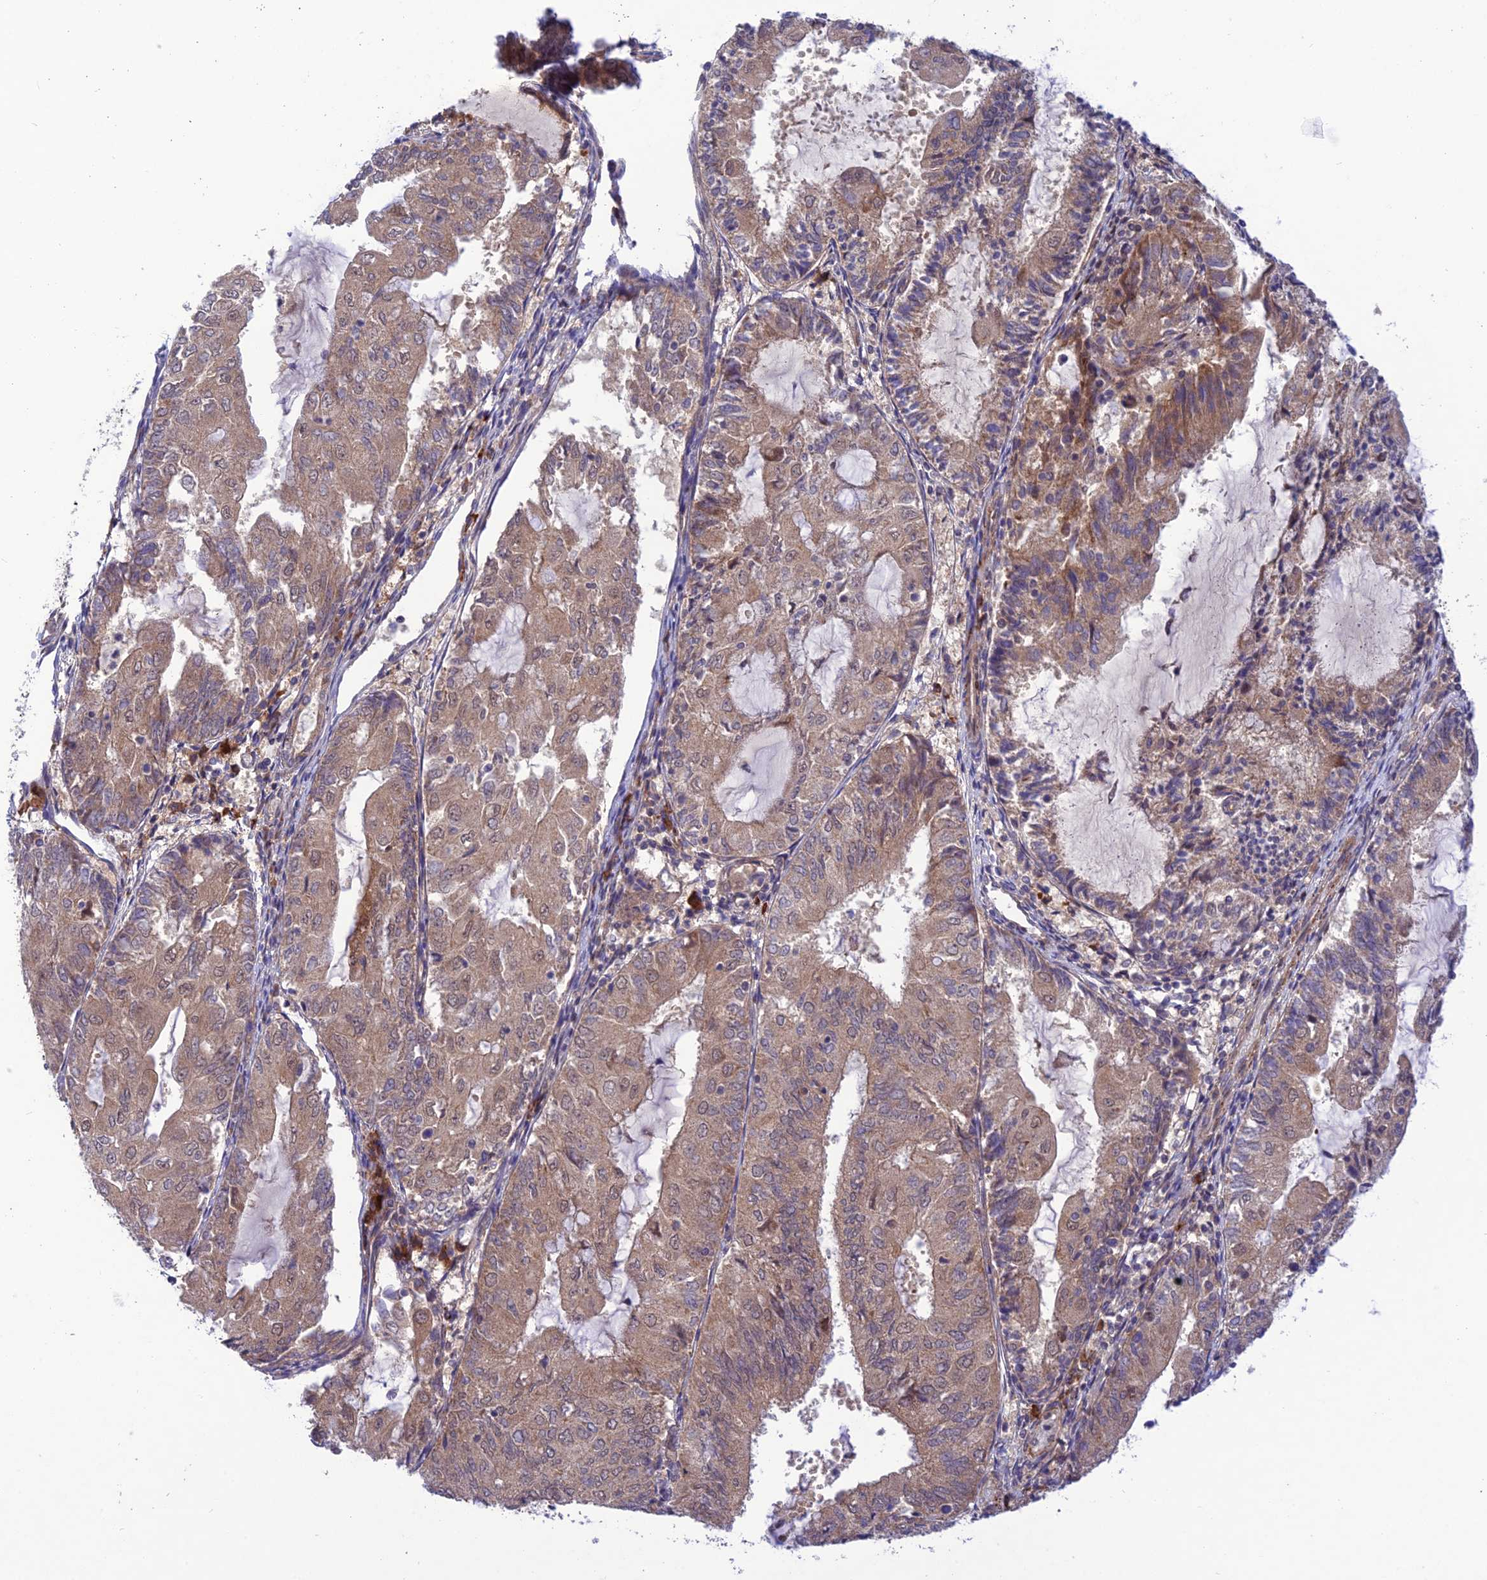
{"staining": {"intensity": "weak", "quantity": ">75%", "location": "cytoplasmic/membranous"}, "tissue": "endometrial cancer", "cell_type": "Tumor cells", "image_type": "cancer", "snomed": [{"axis": "morphology", "description": "Adenocarcinoma, NOS"}, {"axis": "topography", "description": "Endometrium"}], "caption": "Adenocarcinoma (endometrial) tissue displays weak cytoplasmic/membranous positivity in about >75% of tumor cells (DAB = brown stain, brightfield microscopy at high magnification).", "gene": "UROS", "patient": {"sex": "female", "age": 81}}